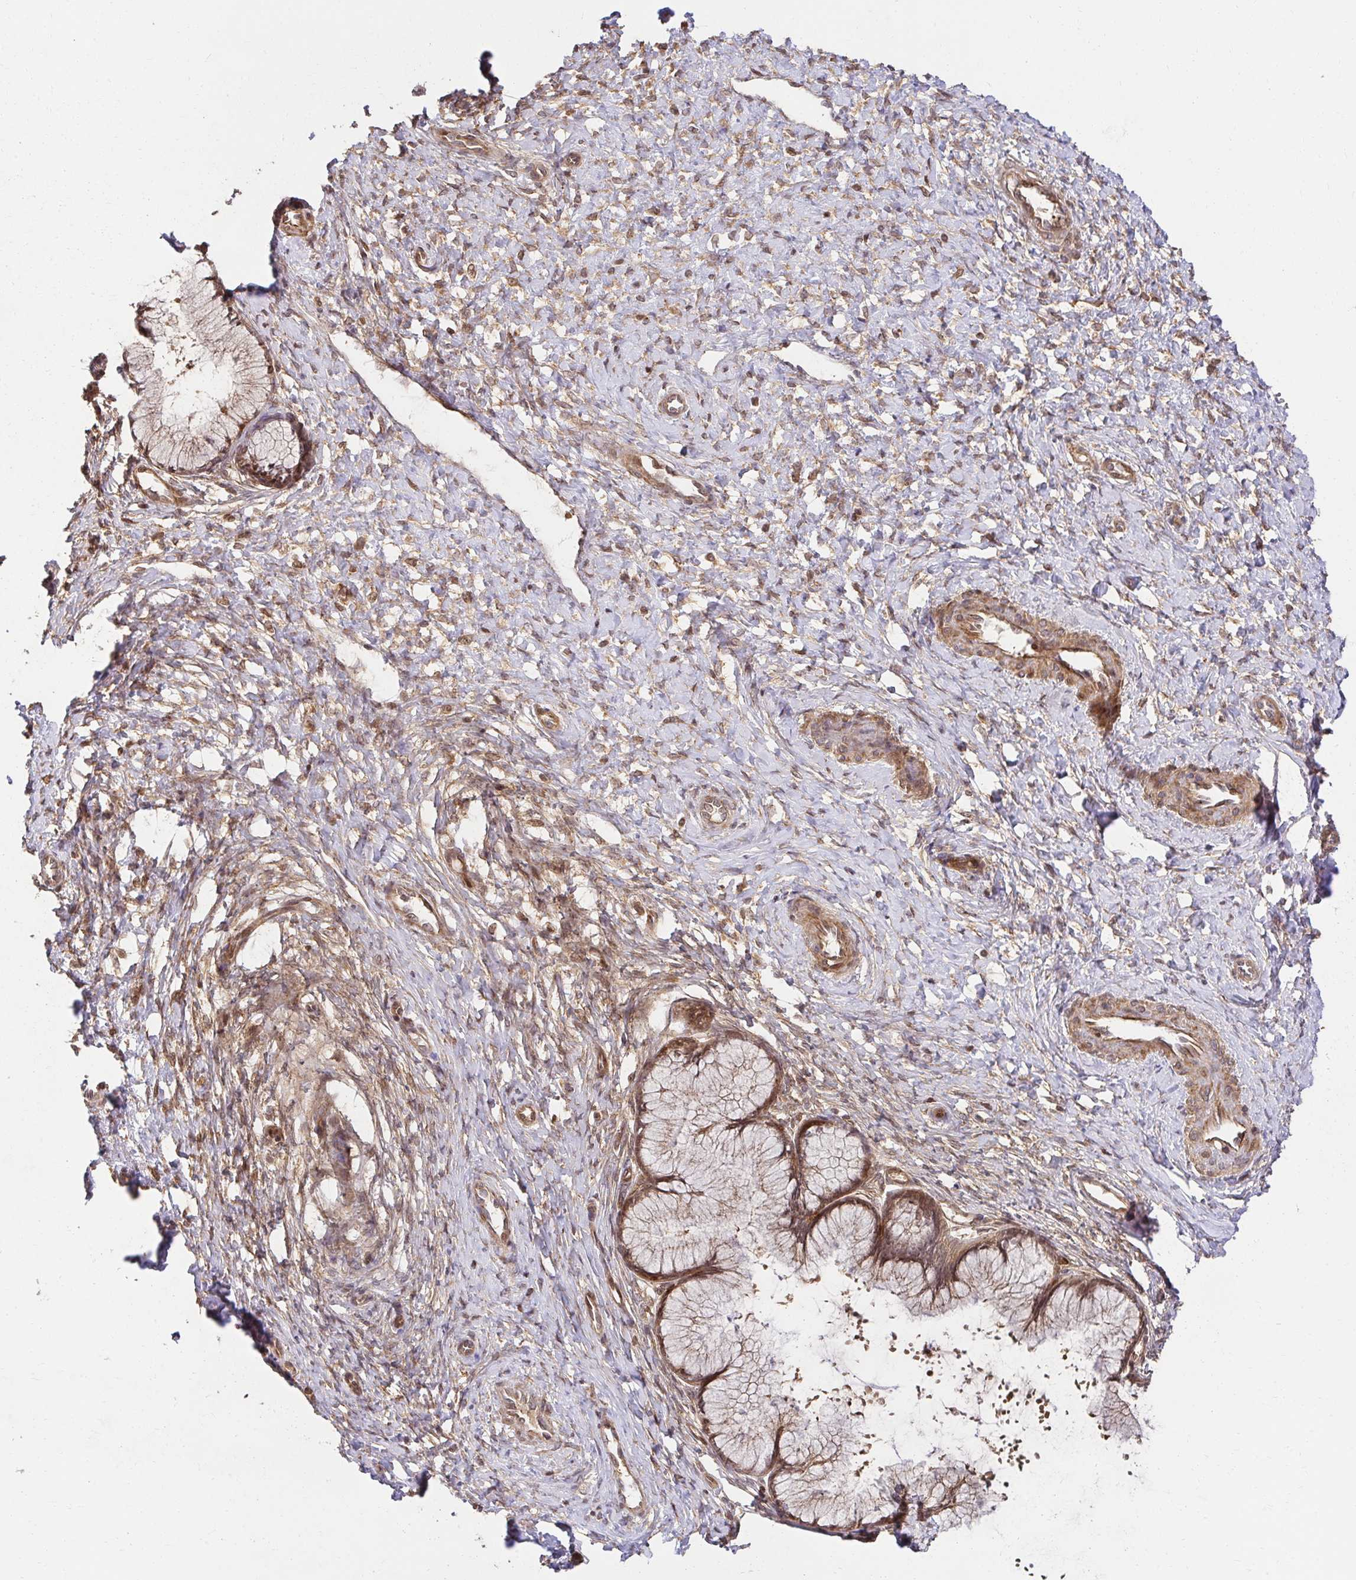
{"staining": {"intensity": "weak", "quantity": ">75%", "location": "cytoplasmic/membranous"}, "tissue": "cervix", "cell_type": "Glandular cells", "image_type": "normal", "snomed": [{"axis": "morphology", "description": "Normal tissue, NOS"}, {"axis": "topography", "description": "Cervix"}], "caption": "Immunohistochemistry (DAB (3,3'-diaminobenzidine)) staining of unremarkable cervix demonstrates weak cytoplasmic/membranous protein positivity in approximately >75% of glandular cells. The protein of interest is shown in brown color, while the nuclei are stained blue.", "gene": "PSMA4", "patient": {"sex": "female", "age": 37}}